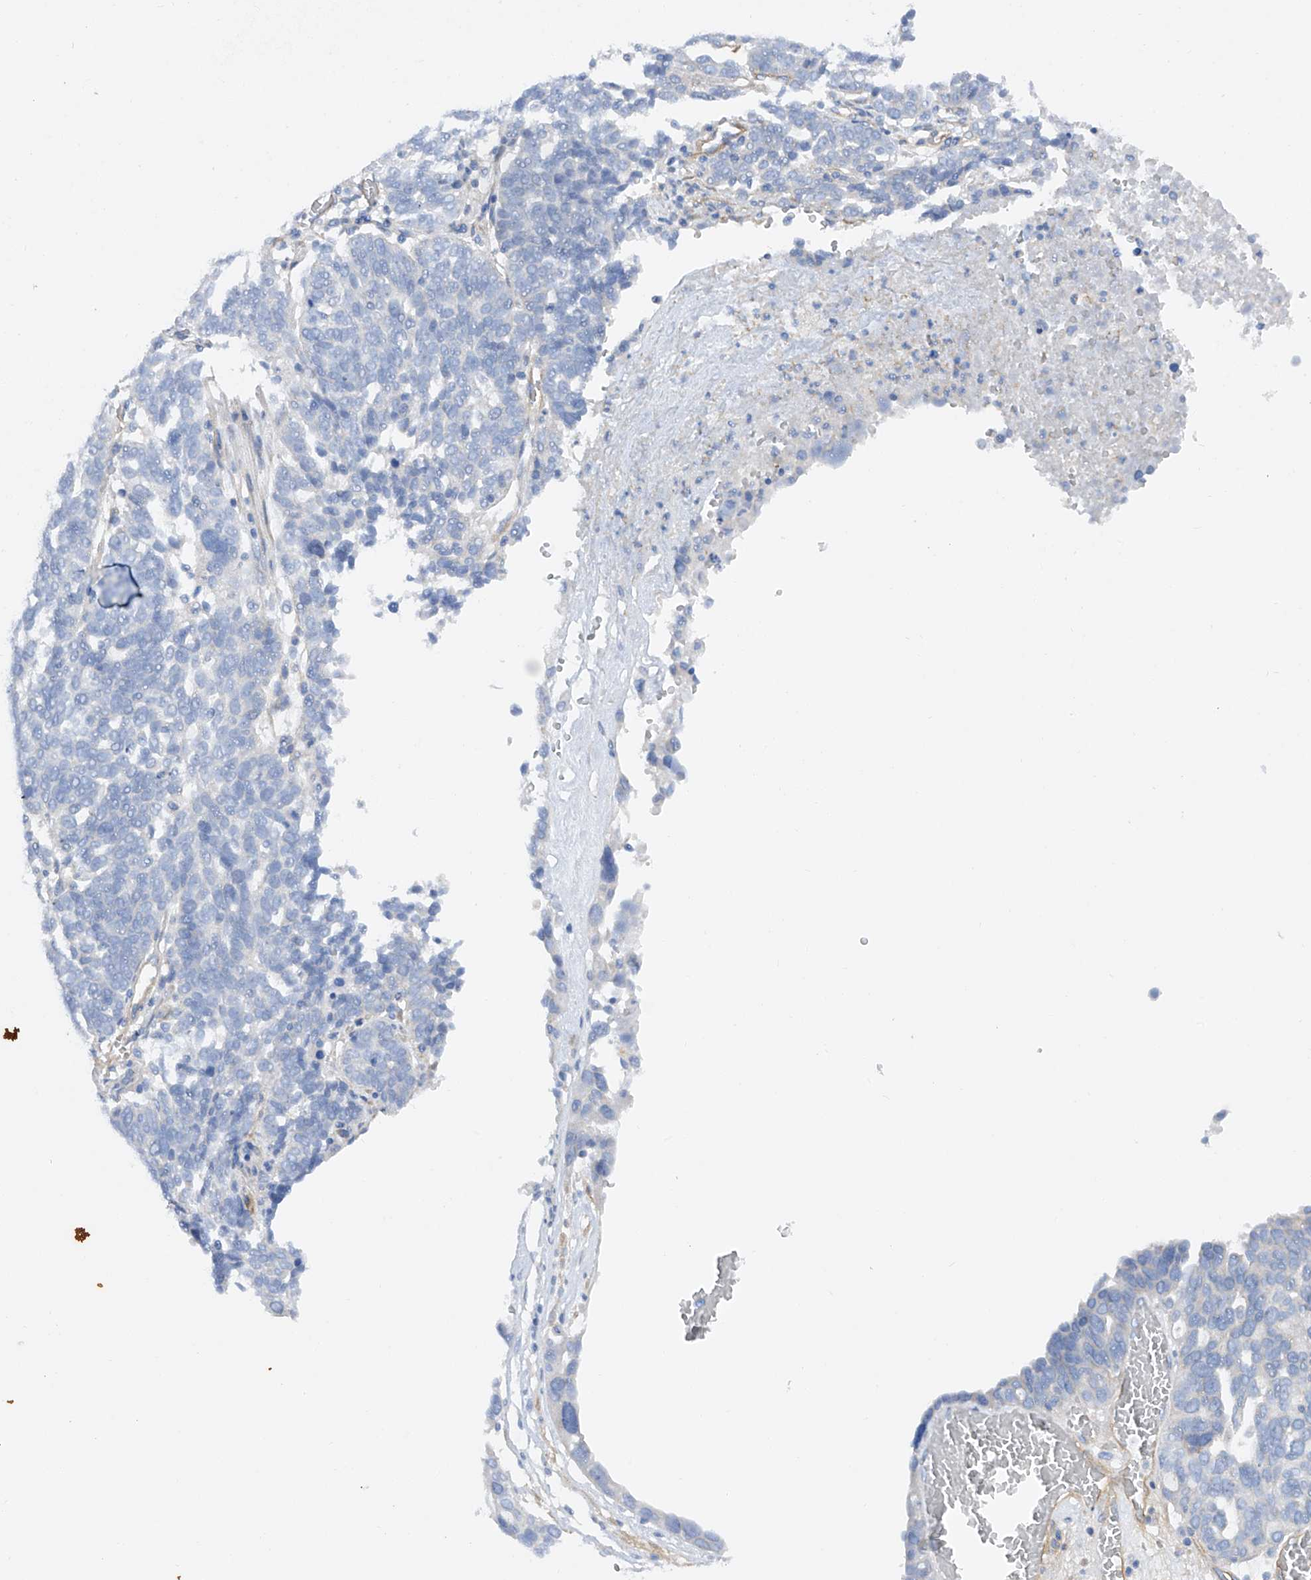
{"staining": {"intensity": "negative", "quantity": "none", "location": "none"}, "tissue": "ovarian cancer", "cell_type": "Tumor cells", "image_type": "cancer", "snomed": [{"axis": "morphology", "description": "Cystadenocarcinoma, serous, NOS"}, {"axis": "topography", "description": "Ovary"}], "caption": "A high-resolution micrograph shows IHC staining of ovarian cancer, which exhibits no significant expression in tumor cells.", "gene": "LCA5", "patient": {"sex": "female", "age": 59}}